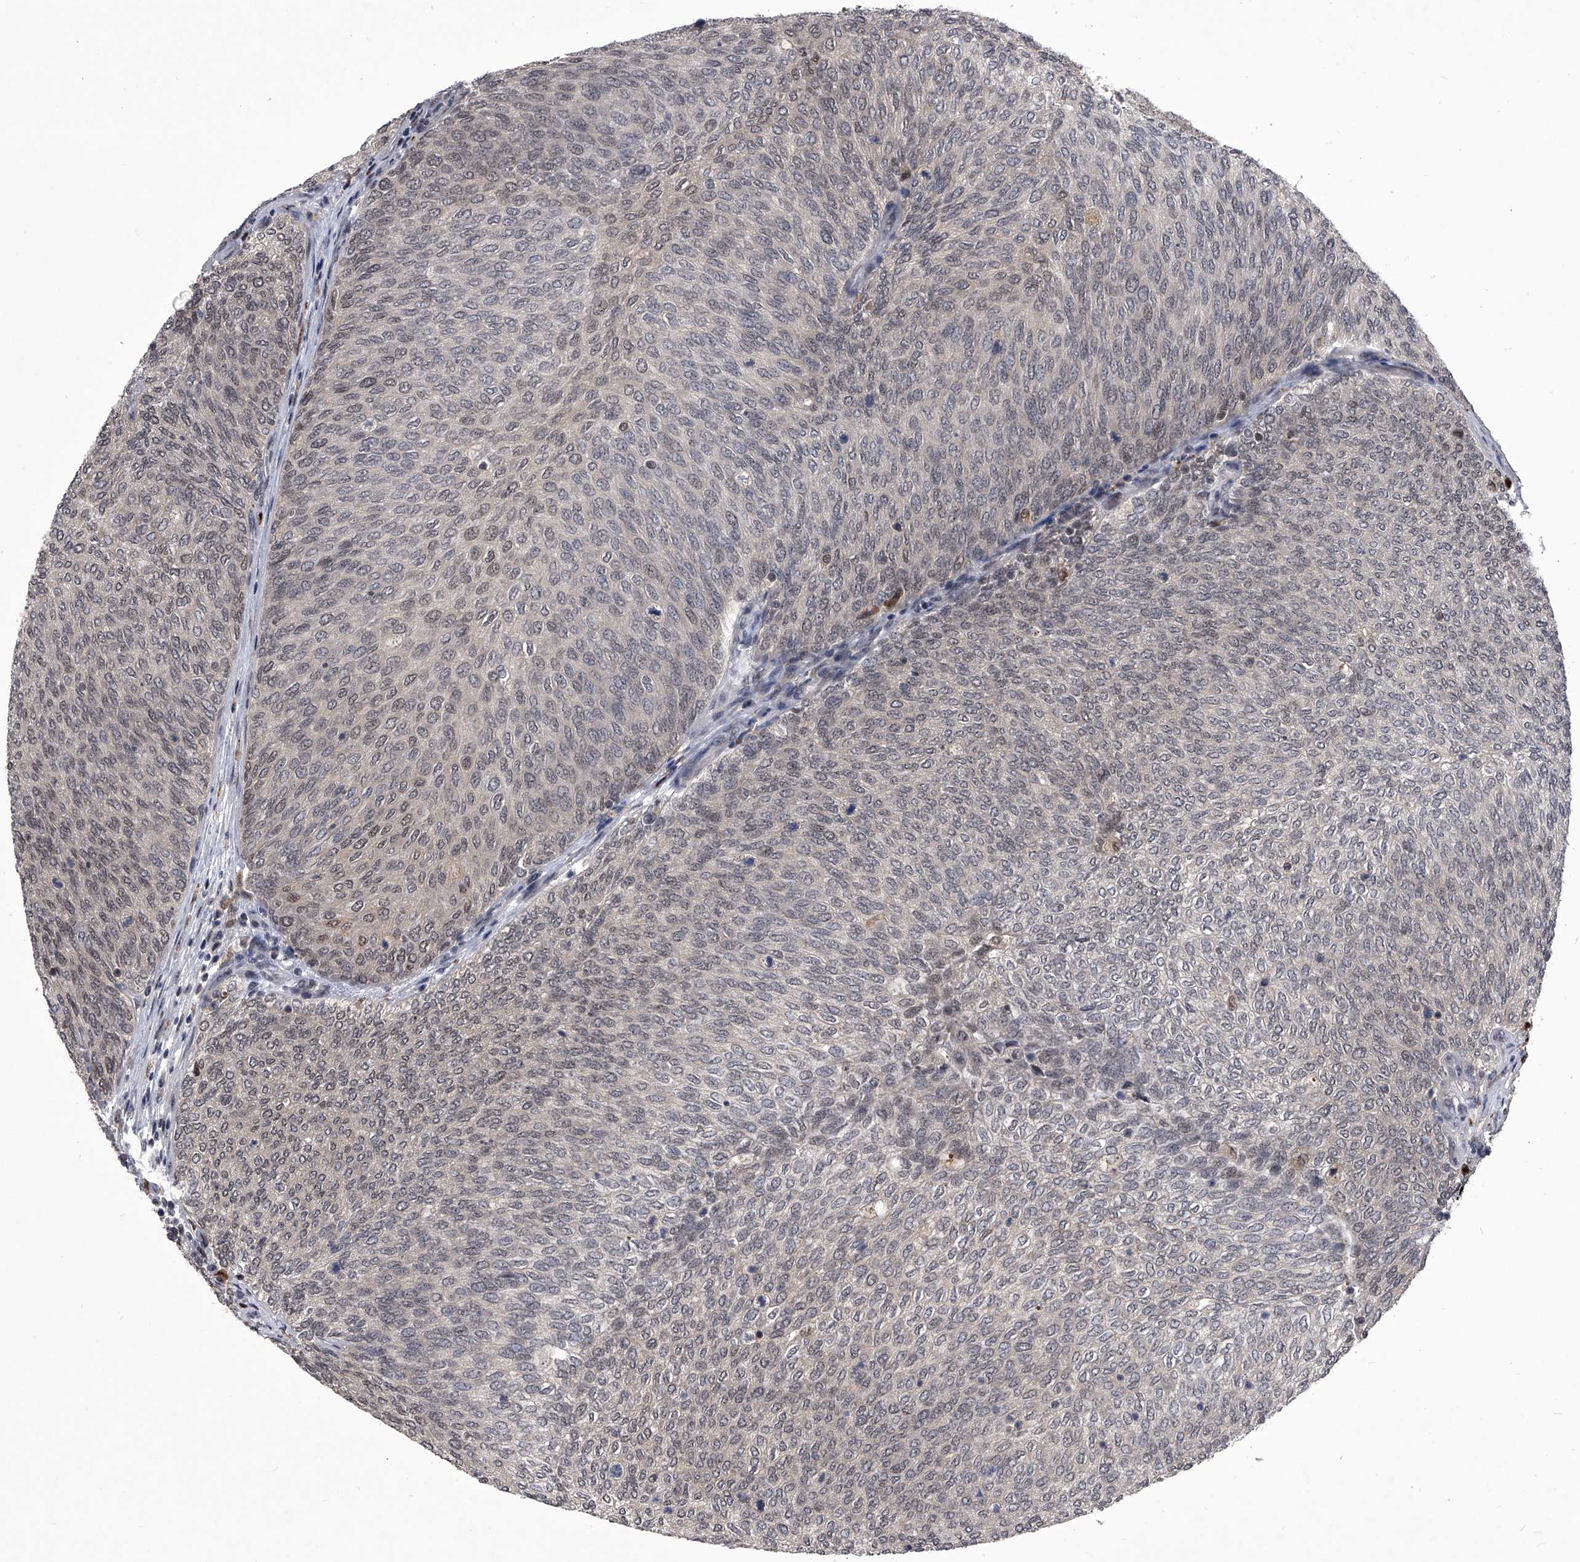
{"staining": {"intensity": "weak", "quantity": "25%-75%", "location": "nuclear"}, "tissue": "urothelial cancer", "cell_type": "Tumor cells", "image_type": "cancer", "snomed": [{"axis": "morphology", "description": "Urothelial carcinoma, Low grade"}, {"axis": "topography", "description": "Urinary bladder"}], "caption": "This histopathology image shows immunohistochemistry staining of urothelial cancer, with low weak nuclear expression in approximately 25%-75% of tumor cells.", "gene": "CMTR1", "patient": {"sex": "female", "age": 79}}